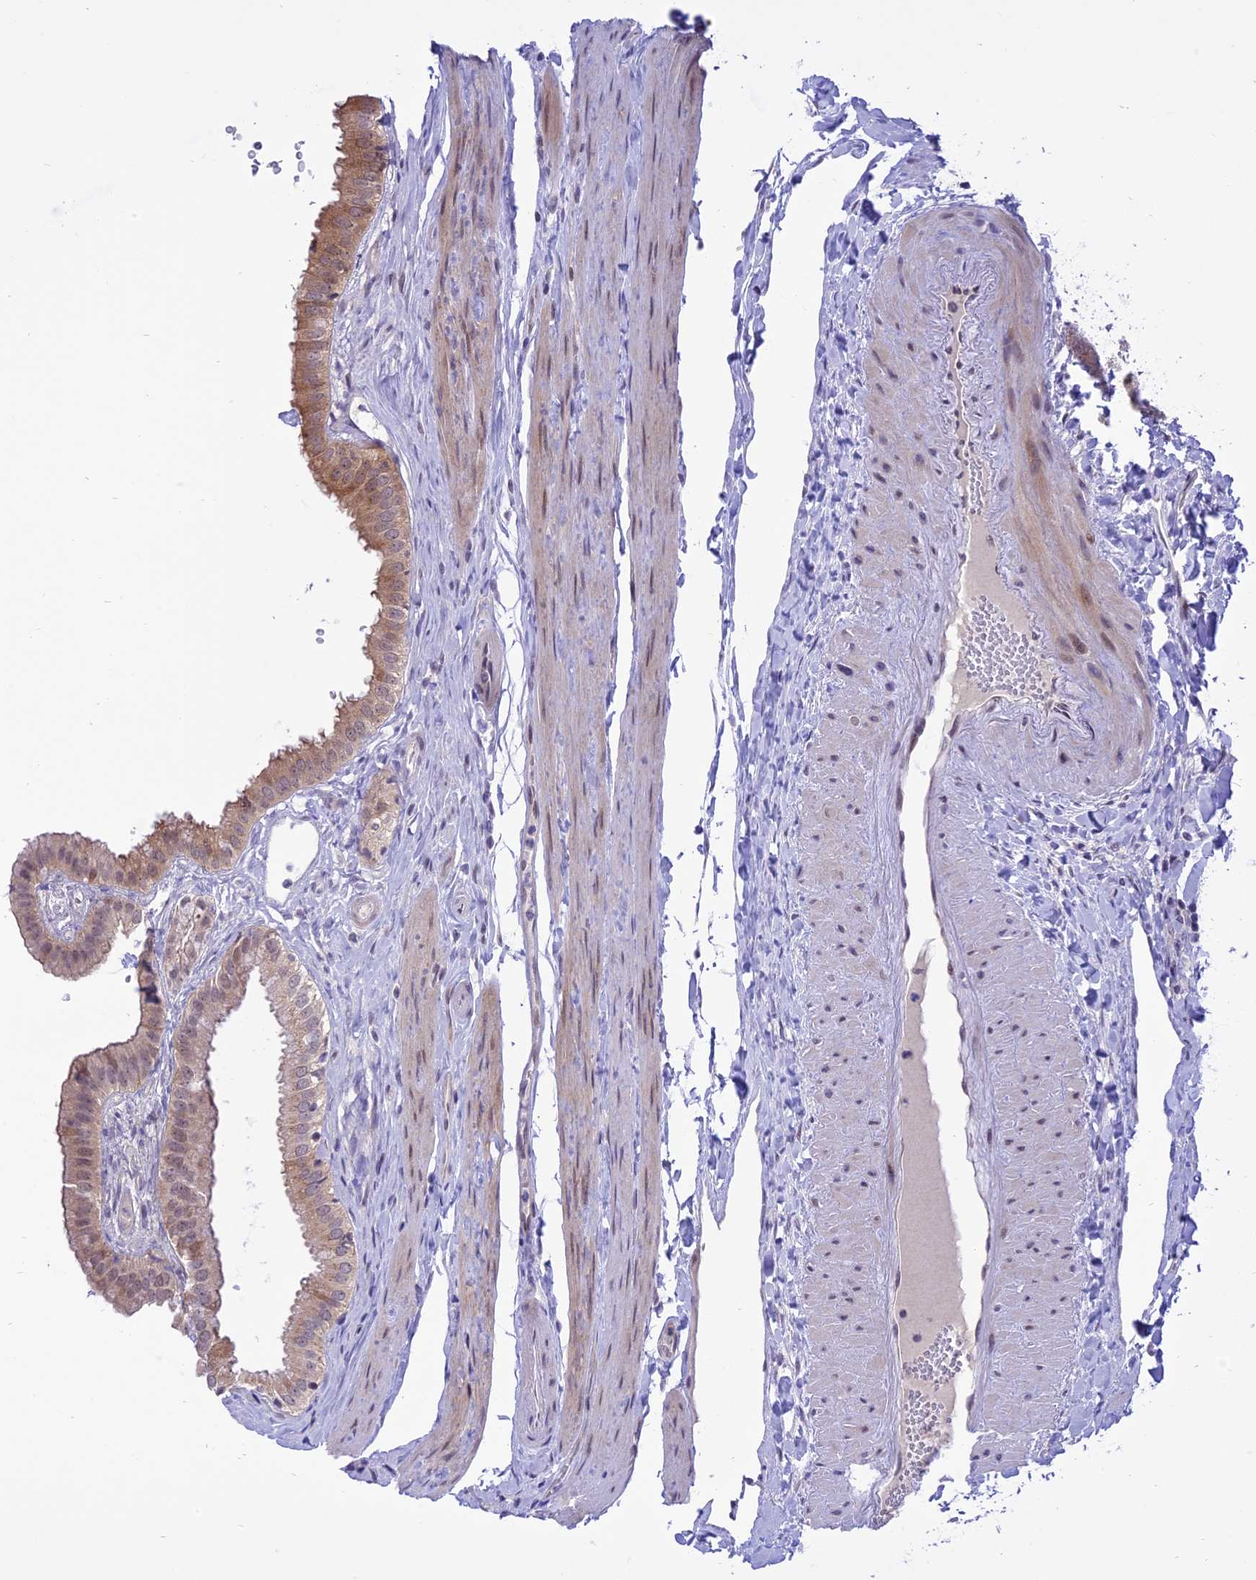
{"staining": {"intensity": "moderate", "quantity": ">75%", "location": "cytoplasmic/membranous,nuclear"}, "tissue": "gallbladder", "cell_type": "Glandular cells", "image_type": "normal", "snomed": [{"axis": "morphology", "description": "Normal tissue, NOS"}, {"axis": "topography", "description": "Gallbladder"}], "caption": "Moderate cytoplasmic/membranous,nuclear protein staining is identified in approximately >75% of glandular cells in gallbladder. Immunohistochemistry (ihc) stains the protein of interest in brown and the nuclei are stained blue.", "gene": "ZNF837", "patient": {"sex": "female", "age": 61}}